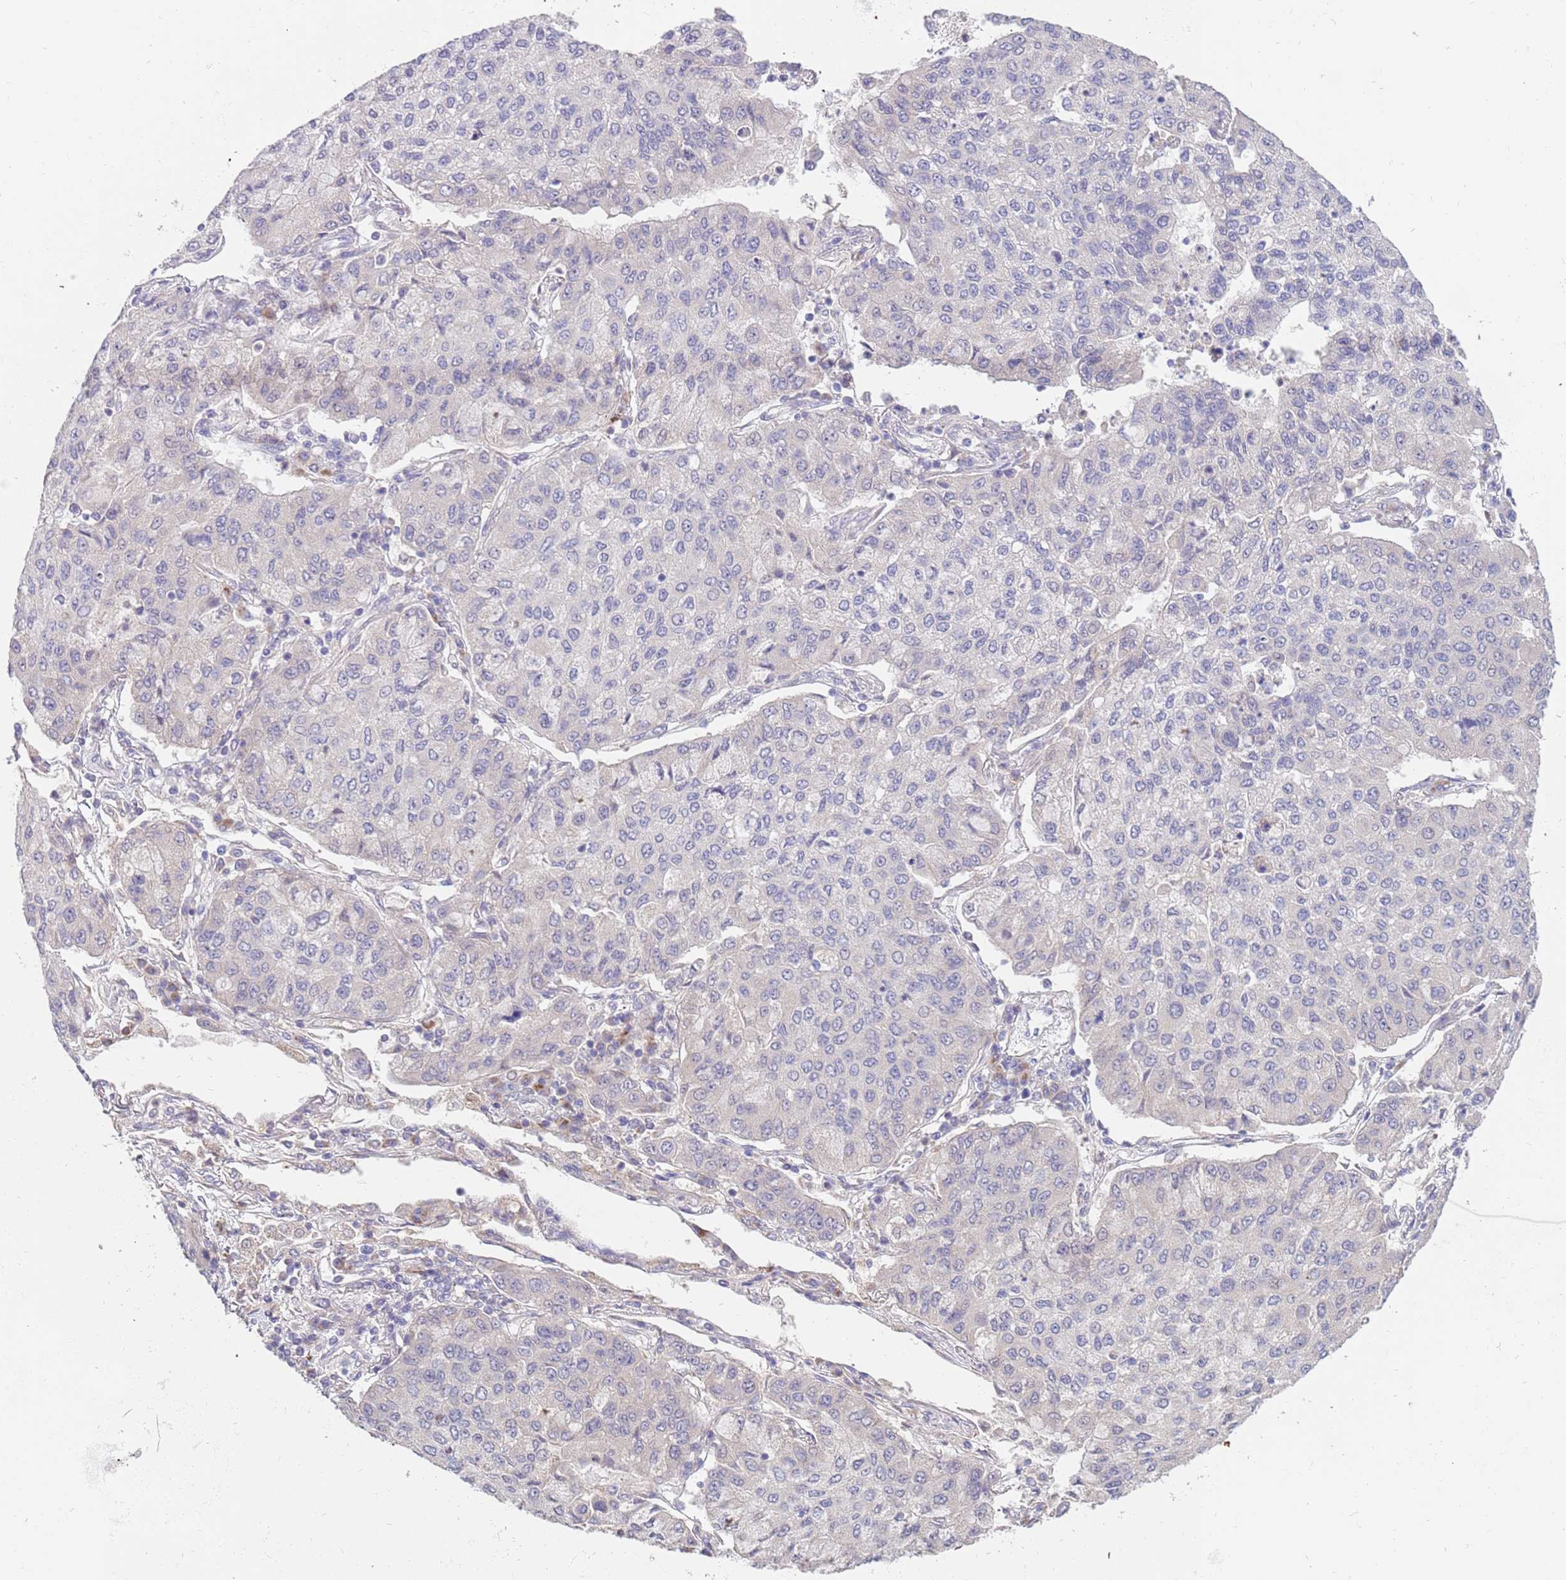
{"staining": {"intensity": "negative", "quantity": "none", "location": "none"}, "tissue": "lung cancer", "cell_type": "Tumor cells", "image_type": "cancer", "snomed": [{"axis": "morphology", "description": "Squamous cell carcinoma, NOS"}, {"axis": "topography", "description": "Lung"}], "caption": "DAB (3,3'-diaminobenzidine) immunohistochemical staining of human lung cancer (squamous cell carcinoma) reveals no significant expression in tumor cells. (IHC, brightfield microscopy, high magnification).", "gene": "ZNF746", "patient": {"sex": "male", "age": 74}}